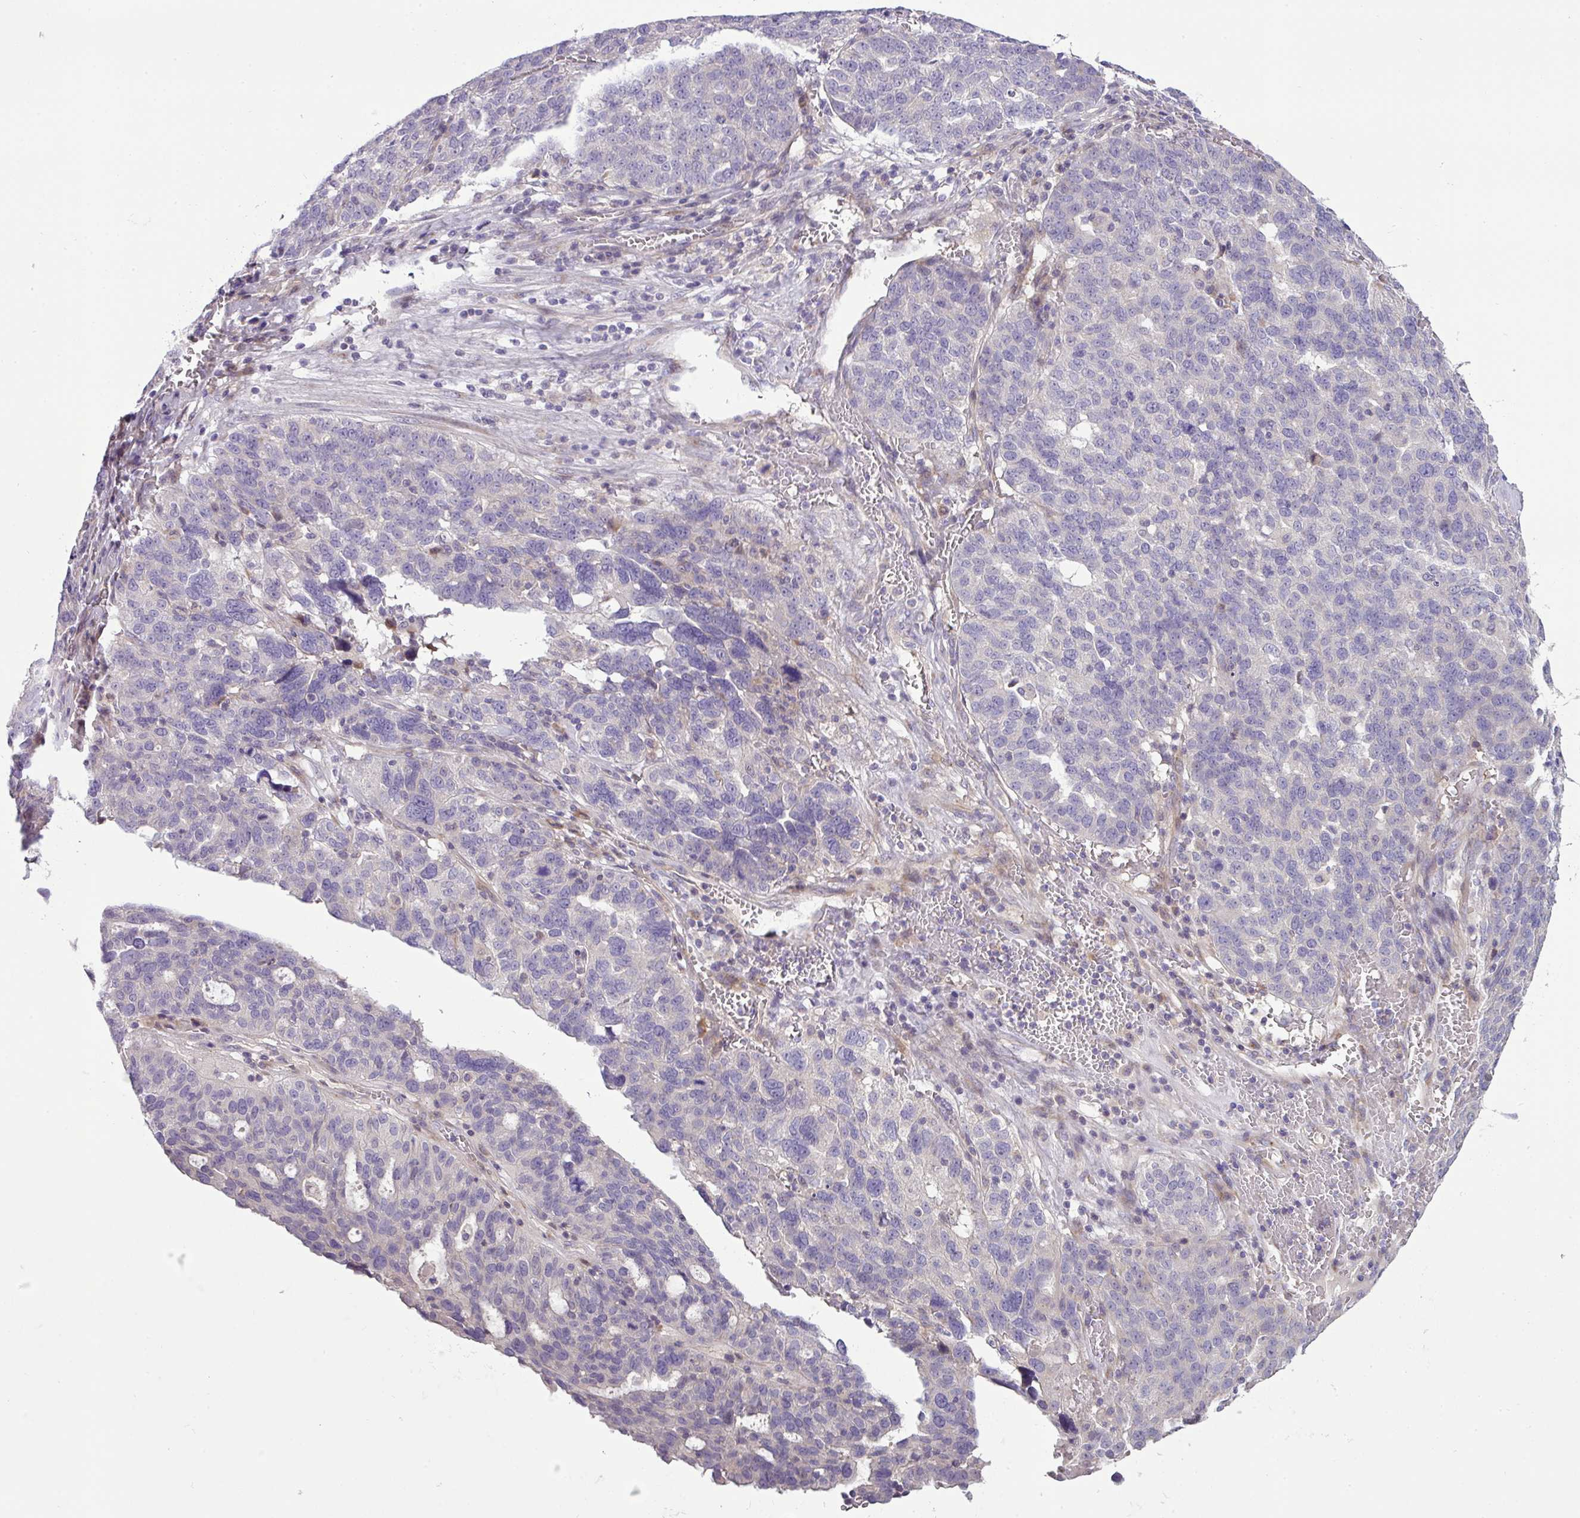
{"staining": {"intensity": "negative", "quantity": "none", "location": "none"}, "tissue": "ovarian cancer", "cell_type": "Tumor cells", "image_type": "cancer", "snomed": [{"axis": "morphology", "description": "Cystadenocarcinoma, serous, NOS"}, {"axis": "topography", "description": "Ovary"}], "caption": "Immunohistochemical staining of serous cystadenocarcinoma (ovarian) demonstrates no significant expression in tumor cells.", "gene": "PIK3R5", "patient": {"sex": "female", "age": 59}}